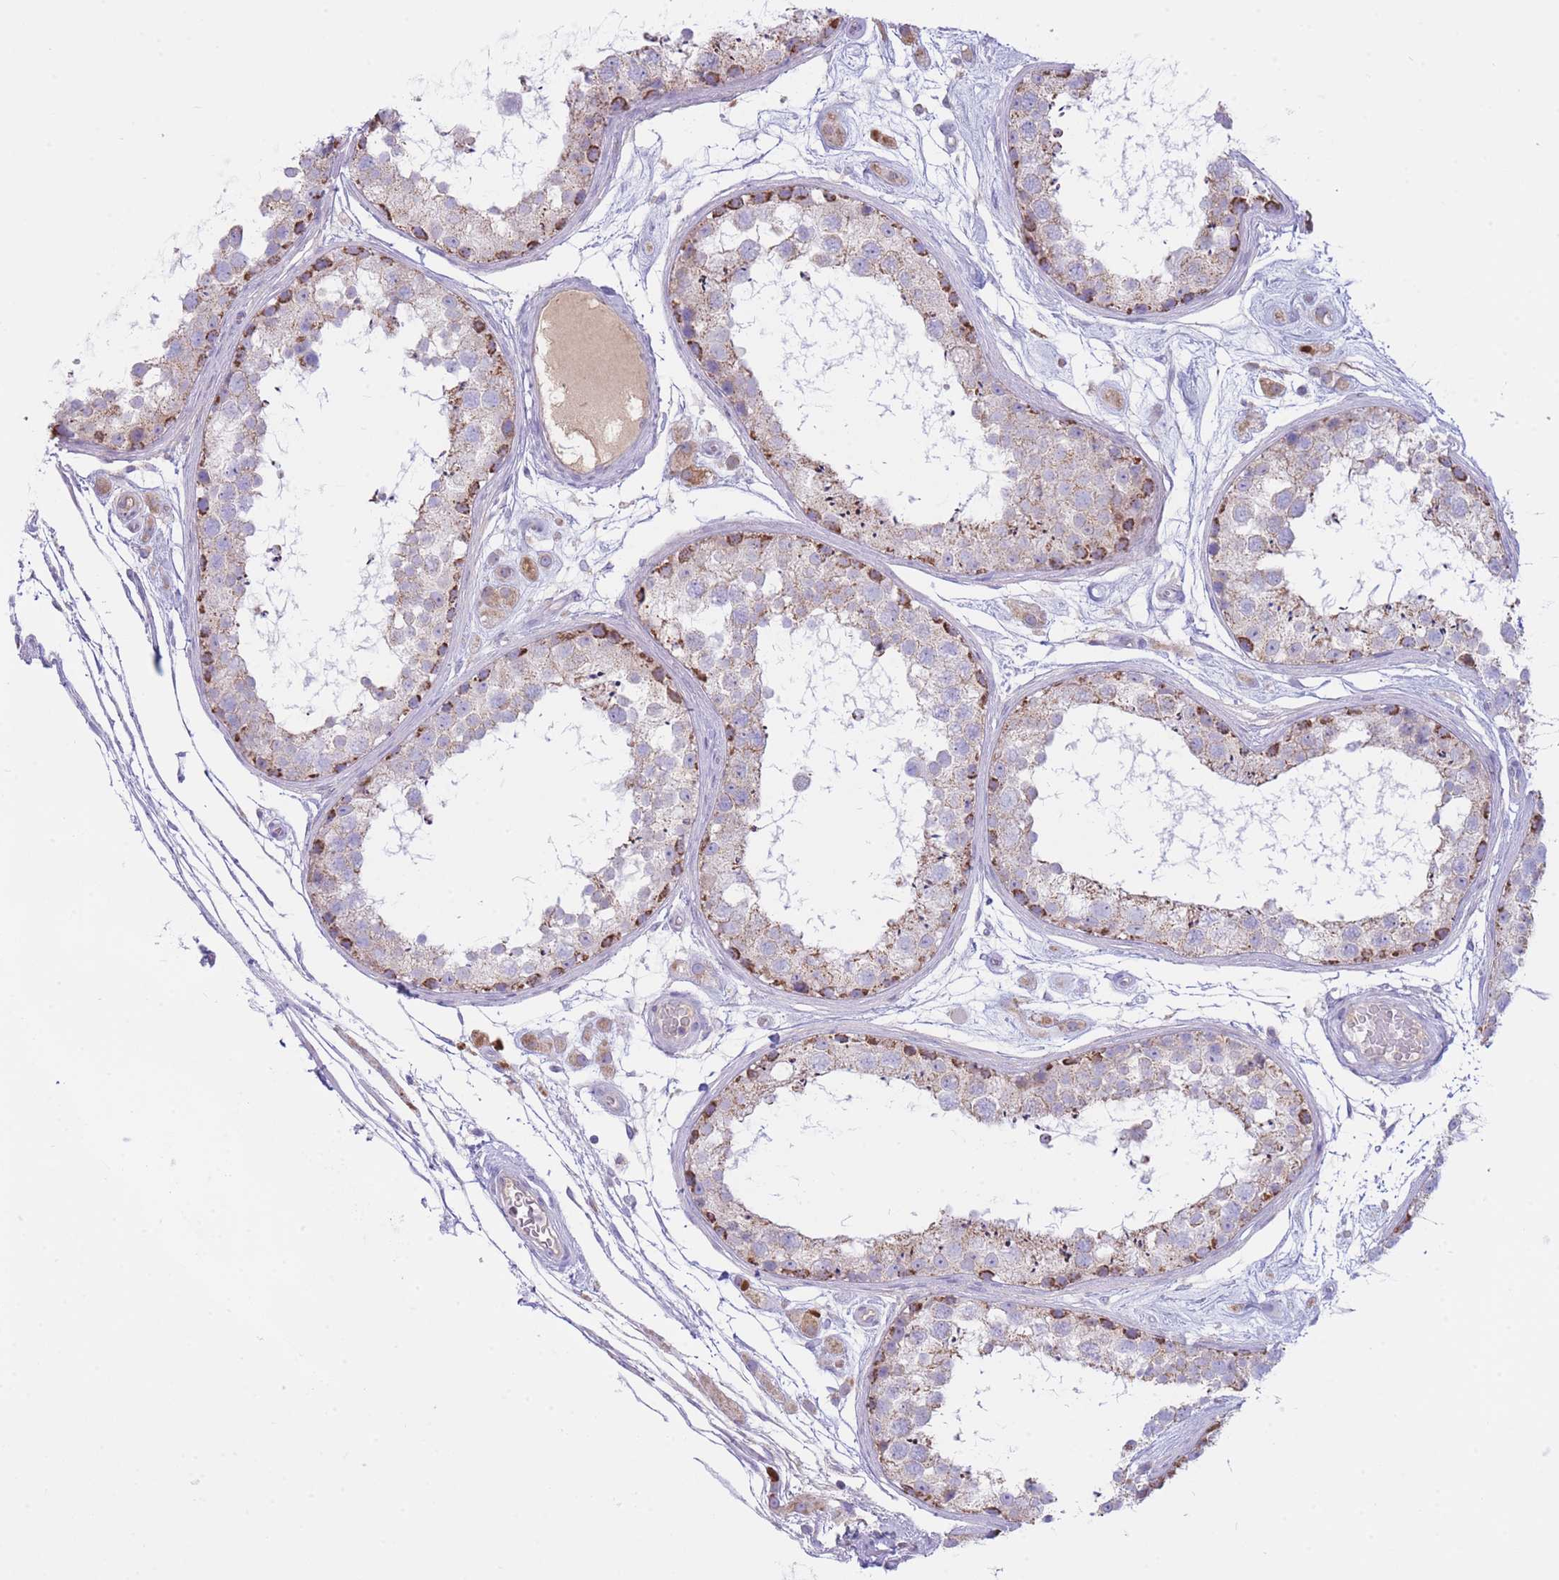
{"staining": {"intensity": "strong", "quantity": "<25%", "location": "cytoplasmic/membranous"}, "tissue": "testis", "cell_type": "Cells in seminiferous ducts", "image_type": "normal", "snomed": [{"axis": "morphology", "description": "Normal tissue, NOS"}, {"axis": "topography", "description": "Testis"}], "caption": "Immunohistochemistry (IHC) staining of unremarkable testis, which displays medium levels of strong cytoplasmic/membranous expression in approximately <25% of cells in seminiferous ducts indicating strong cytoplasmic/membranous protein expression. The staining was performed using DAB (brown) for protein detection and nuclei were counterstained in hematoxylin (blue).", "gene": "NANP", "patient": {"sex": "male", "age": 25}}